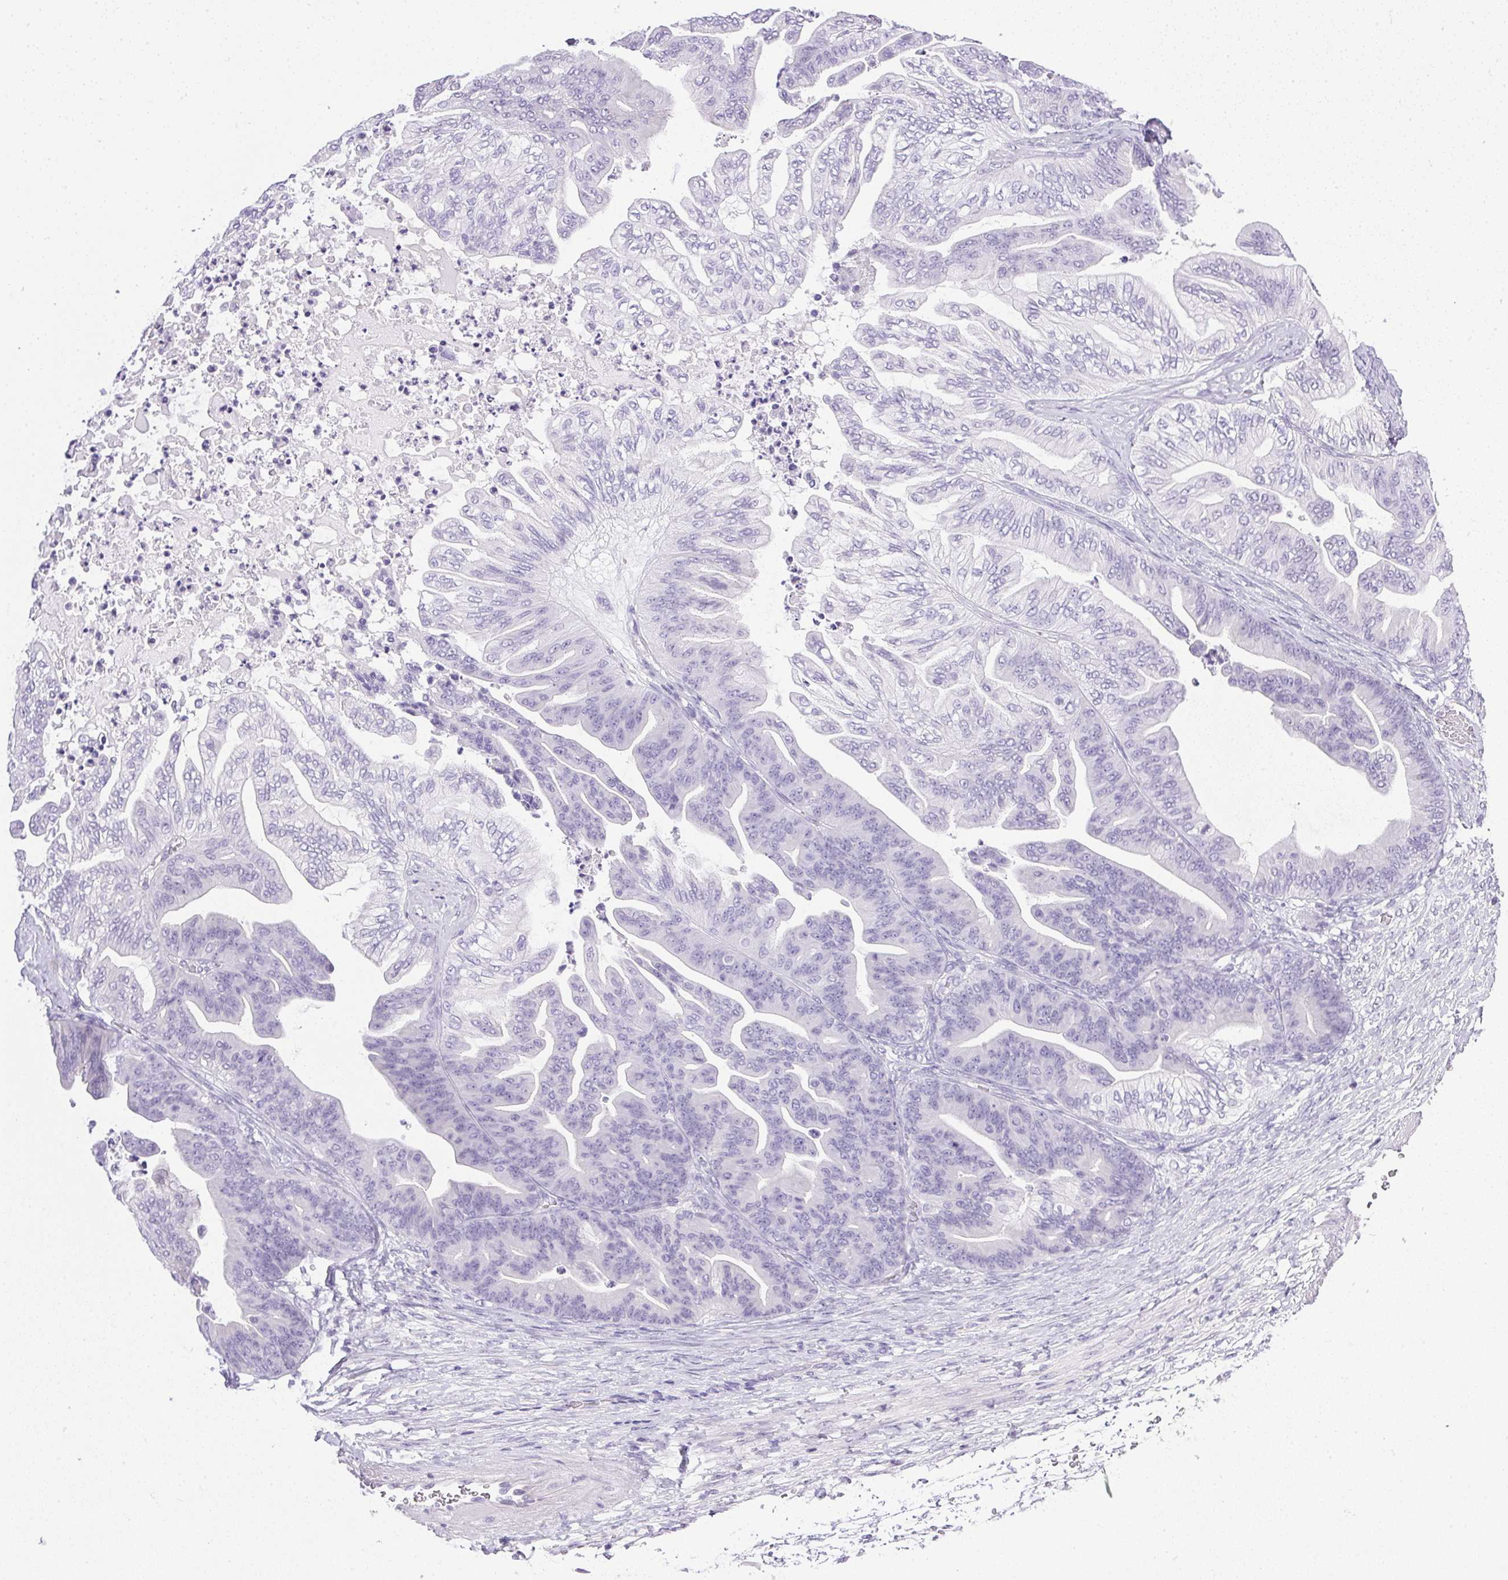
{"staining": {"intensity": "negative", "quantity": "none", "location": "none"}, "tissue": "ovarian cancer", "cell_type": "Tumor cells", "image_type": "cancer", "snomed": [{"axis": "morphology", "description": "Cystadenocarcinoma, mucinous, NOS"}, {"axis": "topography", "description": "Ovary"}], "caption": "High power microscopy micrograph of an IHC image of ovarian cancer (mucinous cystadenocarcinoma), revealing no significant staining in tumor cells.", "gene": "ATP6V0A4", "patient": {"sex": "female", "age": 67}}